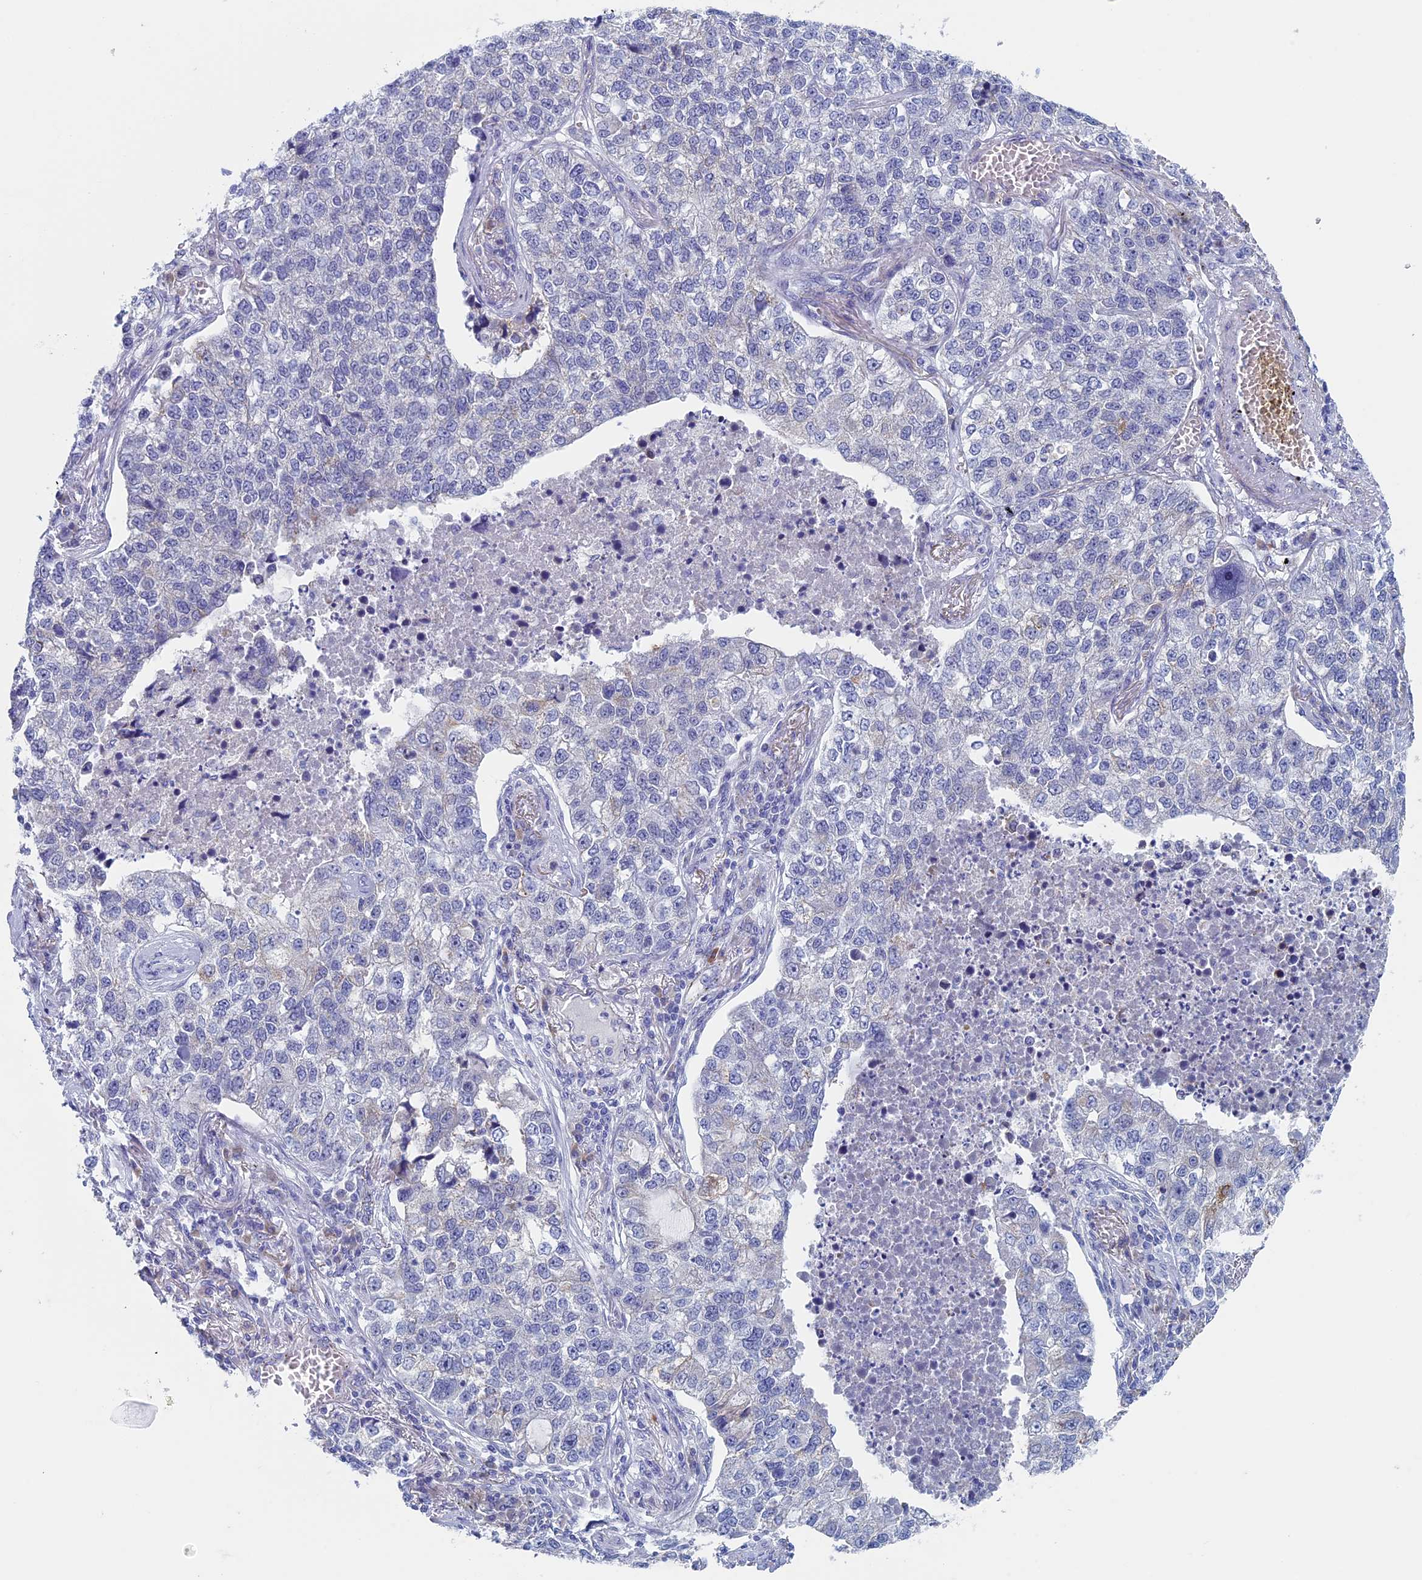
{"staining": {"intensity": "negative", "quantity": "none", "location": "none"}, "tissue": "lung cancer", "cell_type": "Tumor cells", "image_type": "cancer", "snomed": [{"axis": "morphology", "description": "Adenocarcinoma, NOS"}, {"axis": "topography", "description": "Lung"}], "caption": "Human lung cancer (adenocarcinoma) stained for a protein using immunohistochemistry exhibits no expression in tumor cells.", "gene": "MAGEB6", "patient": {"sex": "male", "age": 49}}